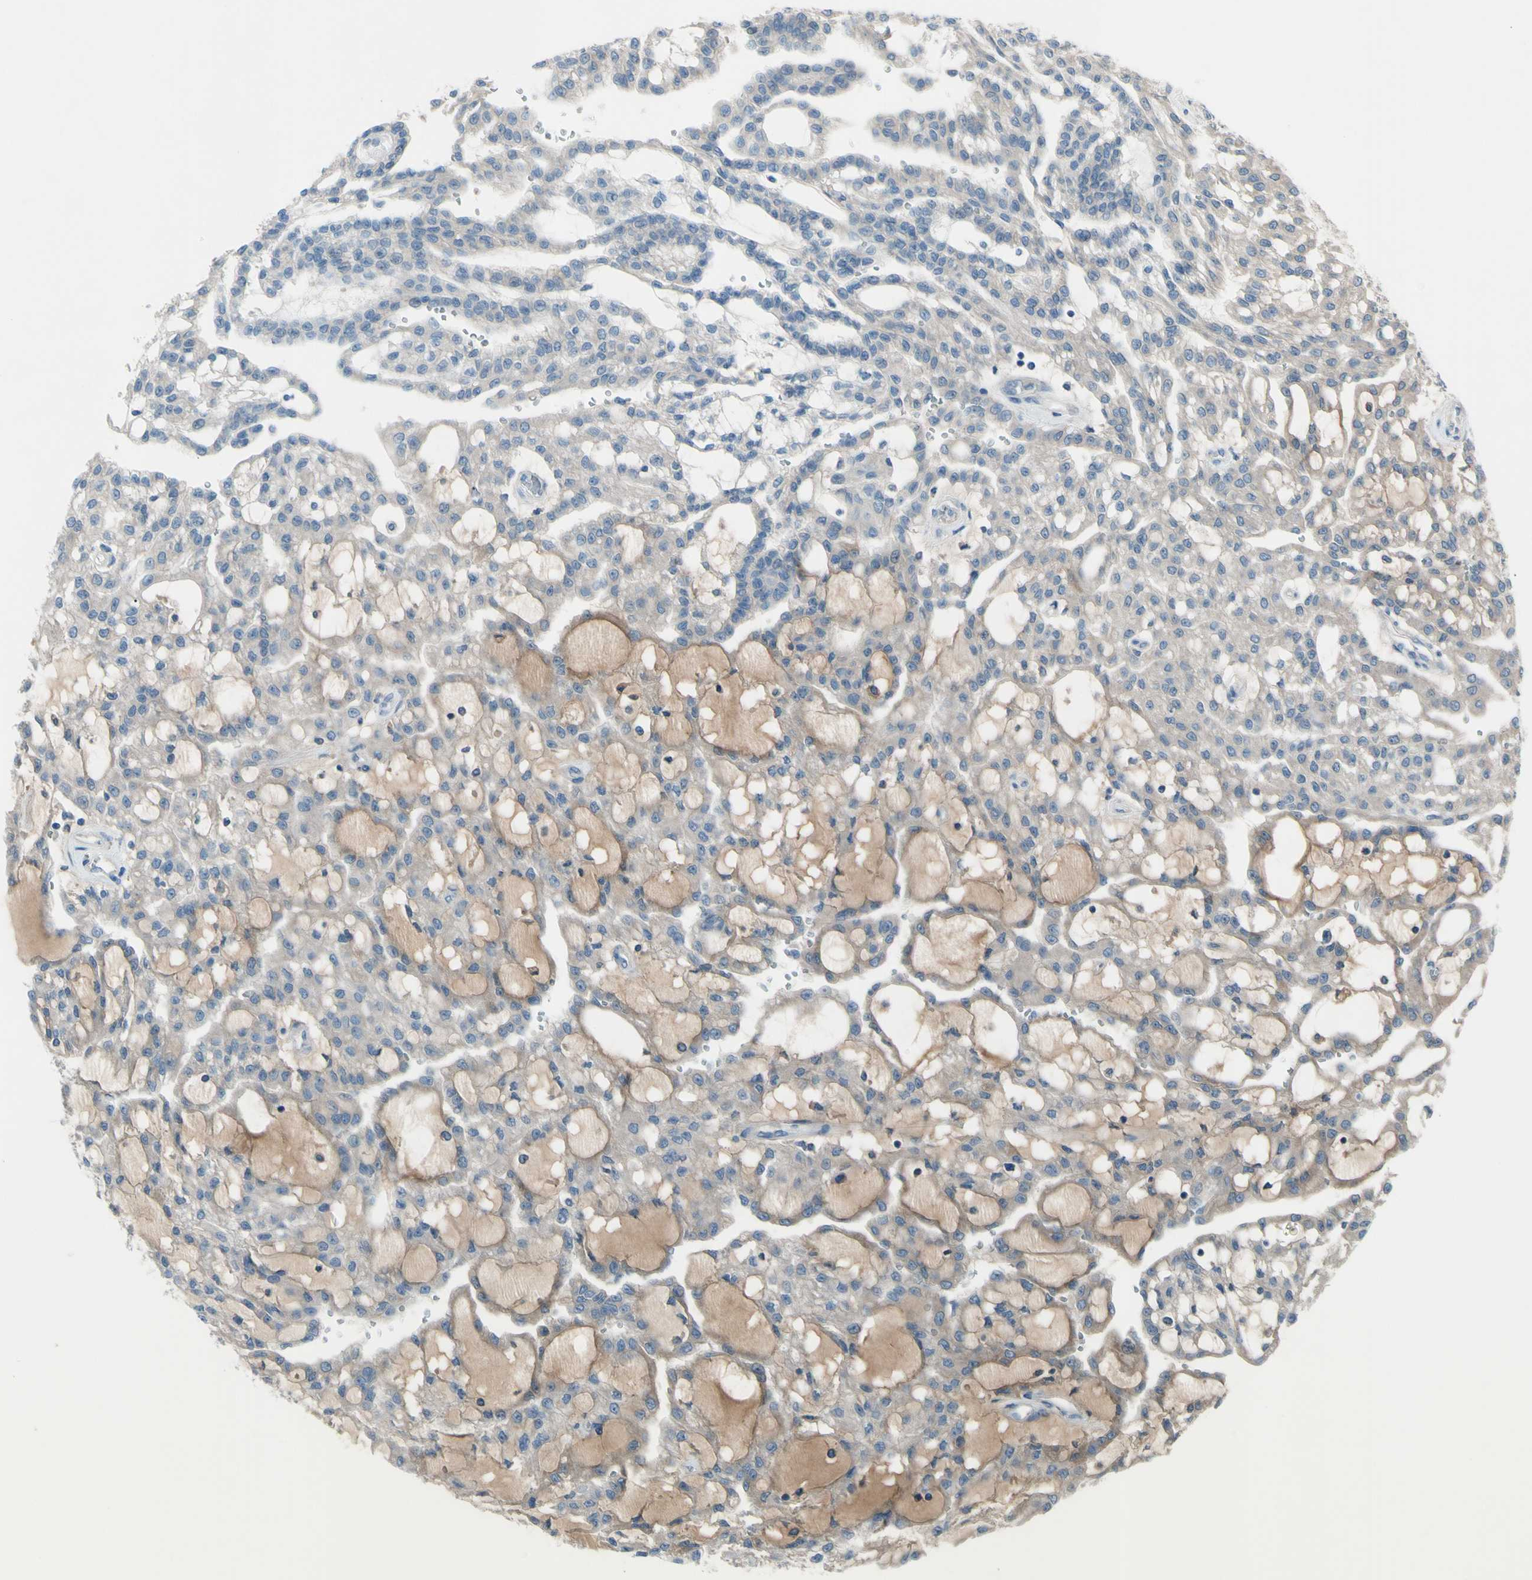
{"staining": {"intensity": "weak", "quantity": "25%-75%", "location": "cytoplasmic/membranous"}, "tissue": "renal cancer", "cell_type": "Tumor cells", "image_type": "cancer", "snomed": [{"axis": "morphology", "description": "Adenocarcinoma, NOS"}, {"axis": "topography", "description": "Kidney"}], "caption": "Immunohistochemistry histopathology image of neoplastic tissue: human renal cancer (adenocarcinoma) stained using immunohistochemistry (IHC) reveals low levels of weak protein expression localized specifically in the cytoplasmic/membranous of tumor cells, appearing as a cytoplasmic/membranous brown color.", "gene": "ATRN", "patient": {"sex": "male", "age": 63}}